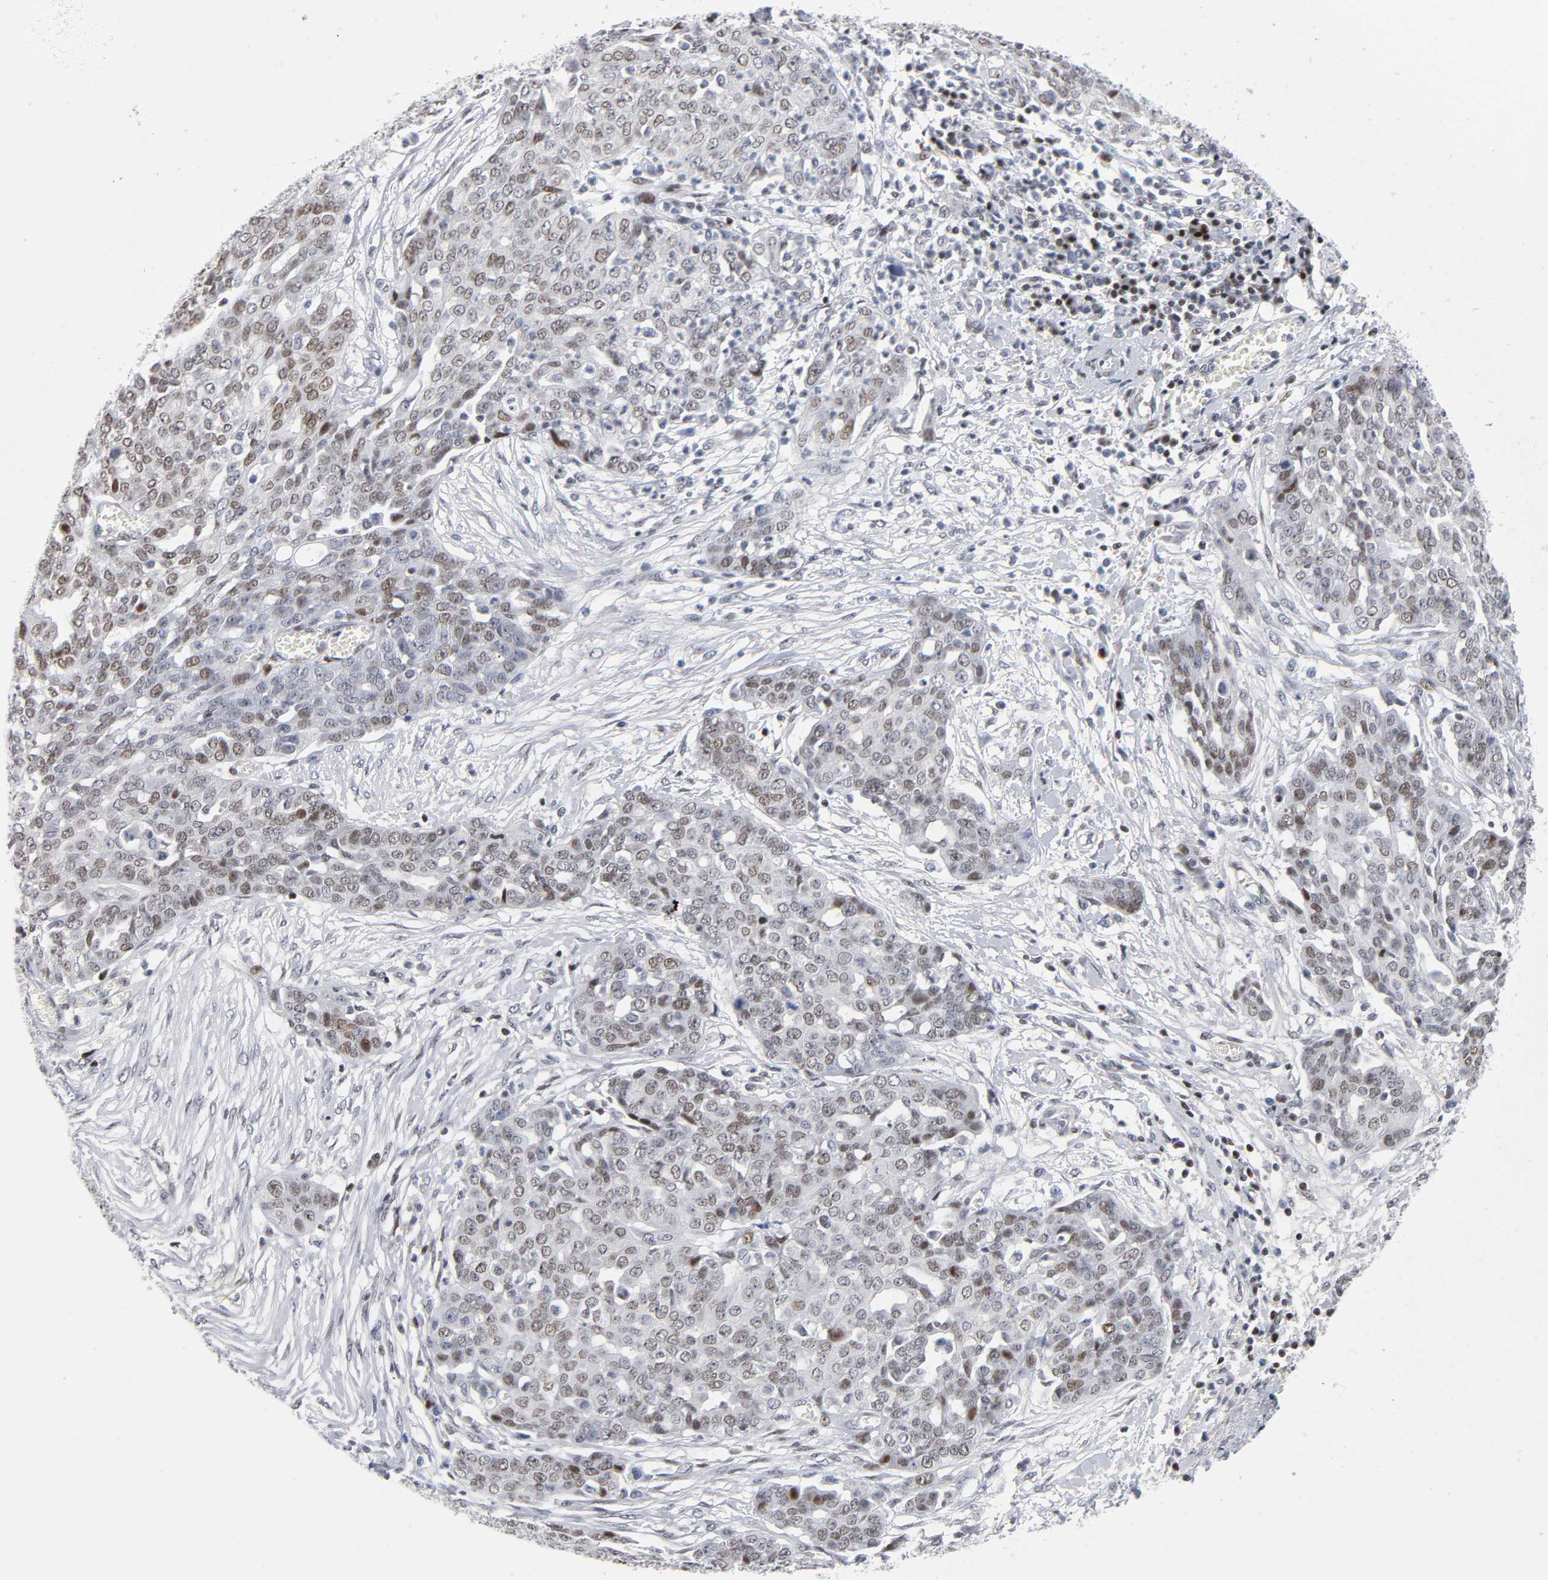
{"staining": {"intensity": "weak", "quantity": ">75%", "location": "nuclear"}, "tissue": "ovarian cancer", "cell_type": "Tumor cells", "image_type": "cancer", "snomed": [{"axis": "morphology", "description": "Cystadenocarcinoma, serous, NOS"}, {"axis": "topography", "description": "Soft tissue"}, {"axis": "topography", "description": "Ovary"}], "caption": "Immunohistochemical staining of human ovarian cancer displays low levels of weak nuclear staining in approximately >75% of tumor cells. (IHC, brightfield microscopy, high magnification).", "gene": "SP3", "patient": {"sex": "female", "age": 57}}